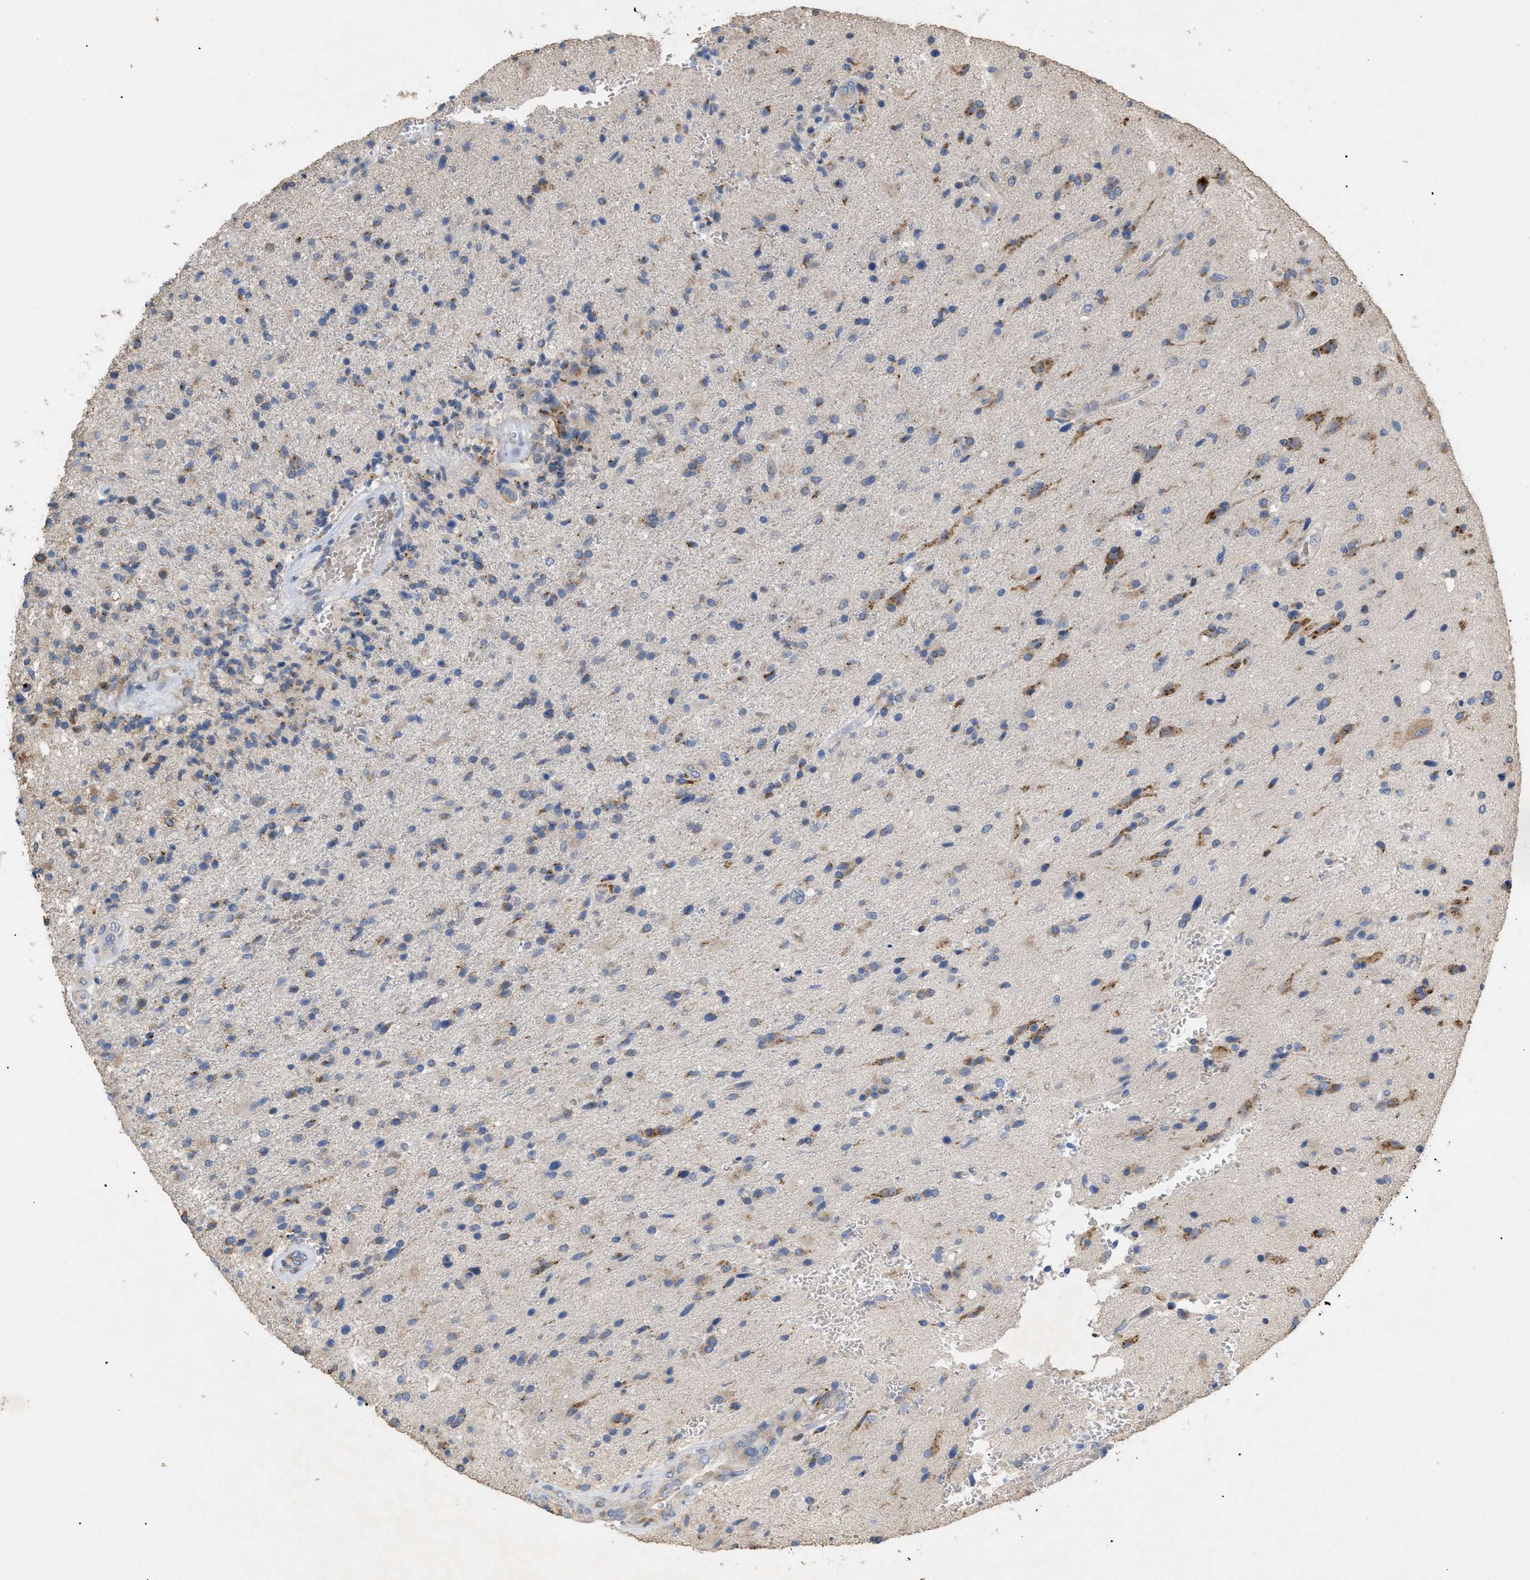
{"staining": {"intensity": "moderate", "quantity": "<25%", "location": "cytoplasmic/membranous"}, "tissue": "glioma", "cell_type": "Tumor cells", "image_type": "cancer", "snomed": [{"axis": "morphology", "description": "Glioma, malignant, High grade"}, {"axis": "topography", "description": "Brain"}], "caption": "Tumor cells show low levels of moderate cytoplasmic/membranous staining in about <25% of cells in glioma.", "gene": "SLC50A1", "patient": {"sex": "male", "age": 72}}